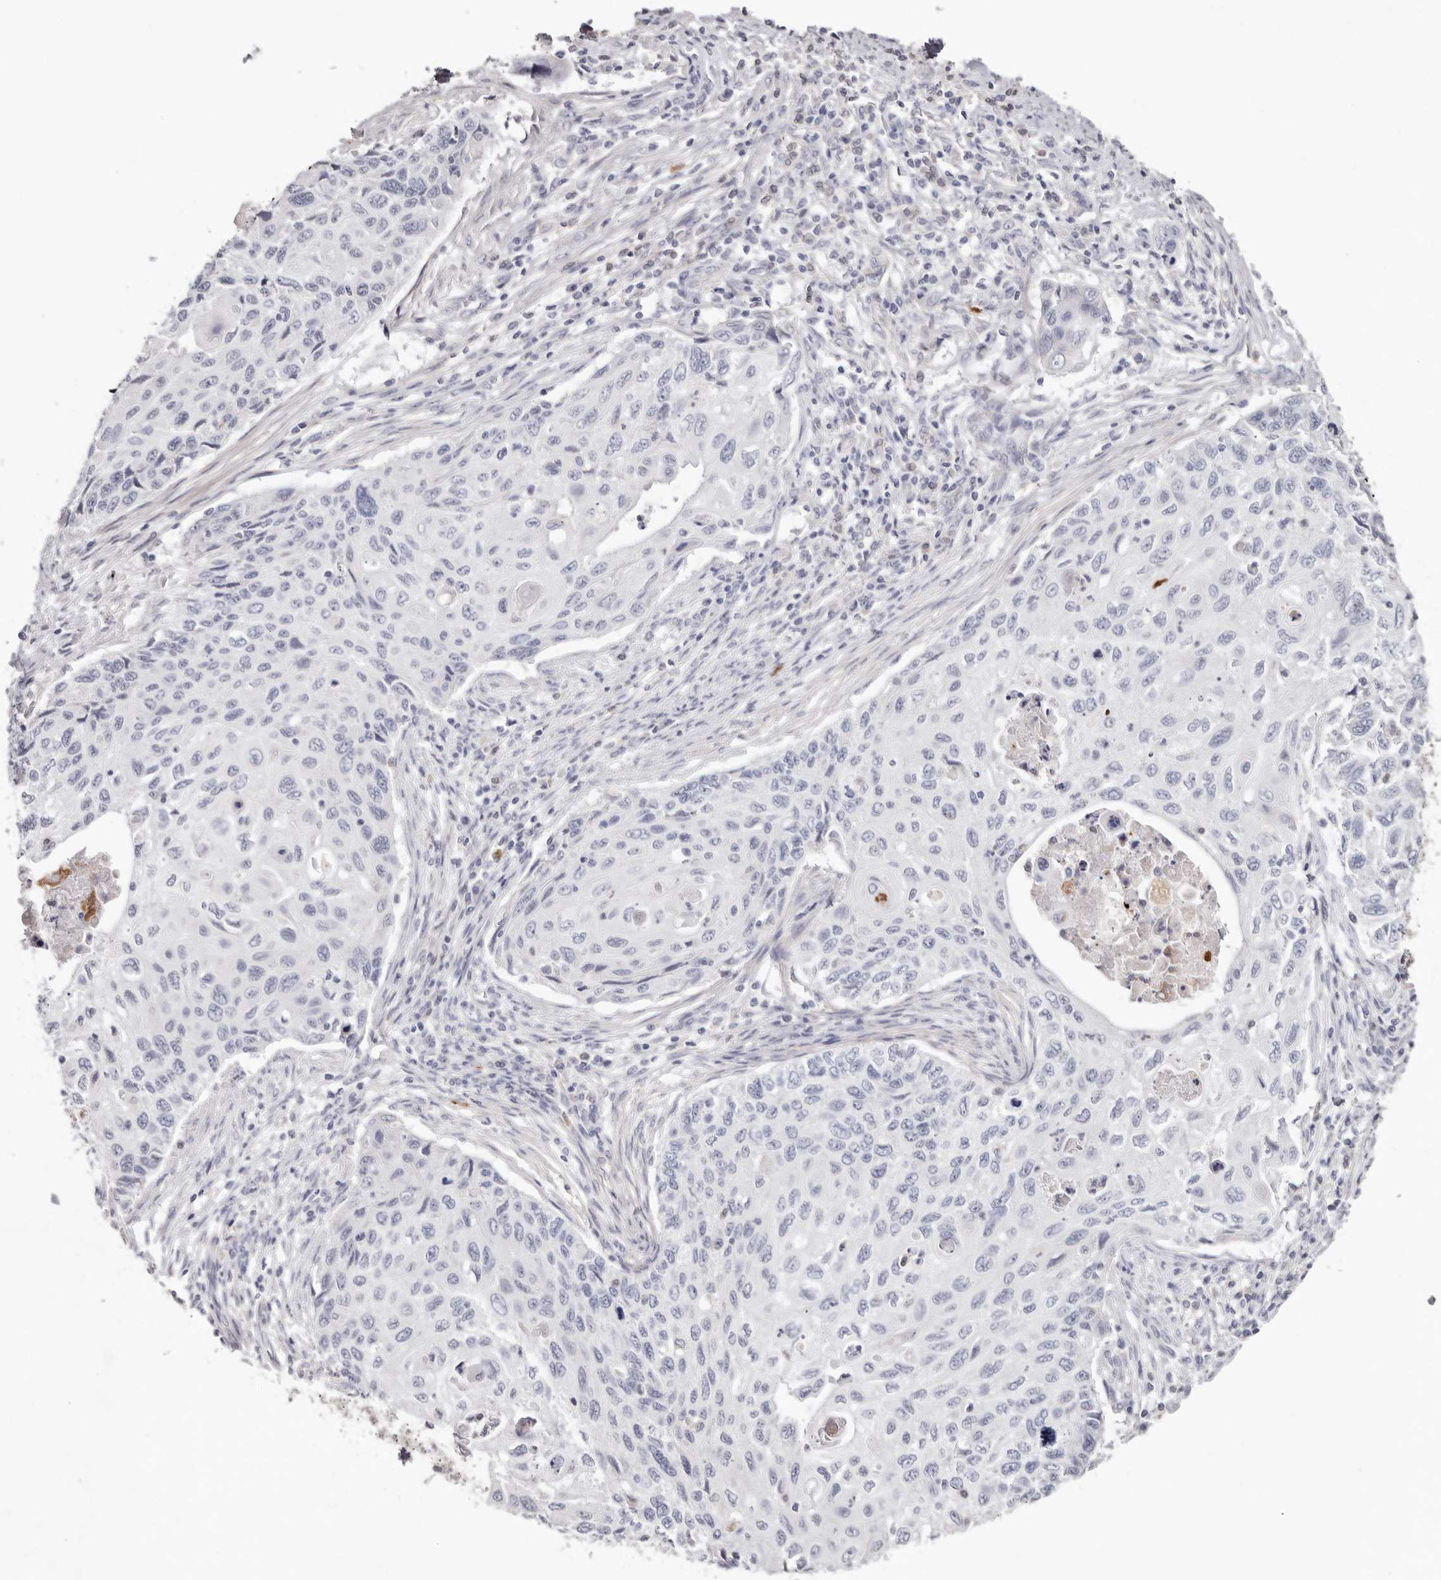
{"staining": {"intensity": "negative", "quantity": "none", "location": "none"}, "tissue": "cervical cancer", "cell_type": "Tumor cells", "image_type": "cancer", "snomed": [{"axis": "morphology", "description": "Squamous cell carcinoma, NOS"}, {"axis": "topography", "description": "Cervix"}], "caption": "There is no significant expression in tumor cells of cervical cancer.", "gene": "PKDCC", "patient": {"sex": "female", "age": 70}}